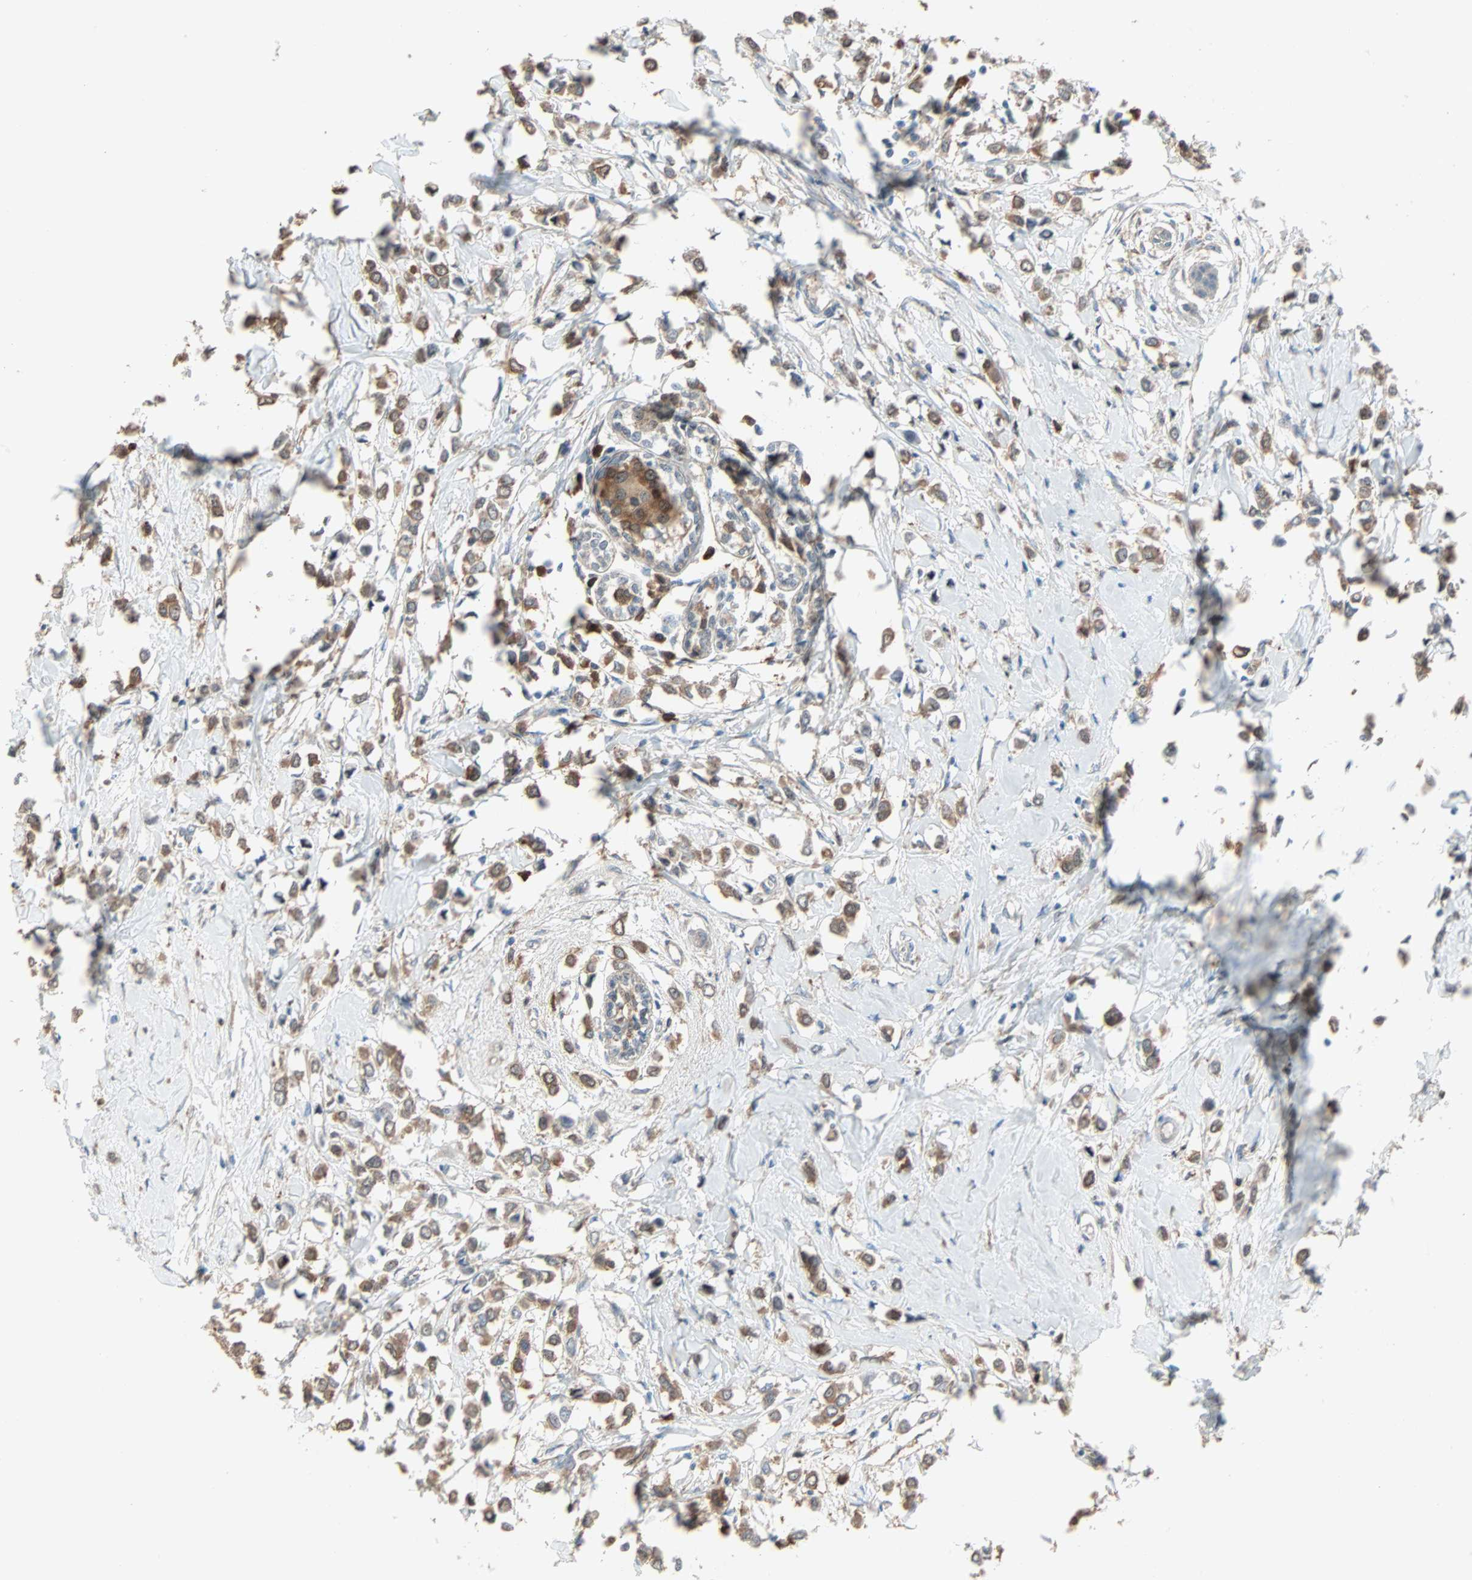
{"staining": {"intensity": "moderate", "quantity": ">75%", "location": "cytoplasmic/membranous"}, "tissue": "breast cancer", "cell_type": "Tumor cells", "image_type": "cancer", "snomed": [{"axis": "morphology", "description": "Lobular carcinoma"}, {"axis": "topography", "description": "Breast"}], "caption": "Moderate cytoplasmic/membranous staining for a protein is appreciated in about >75% of tumor cells of lobular carcinoma (breast) using immunohistochemistry (IHC).", "gene": "PRDX1", "patient": {"sex": "female", "age": 51}}